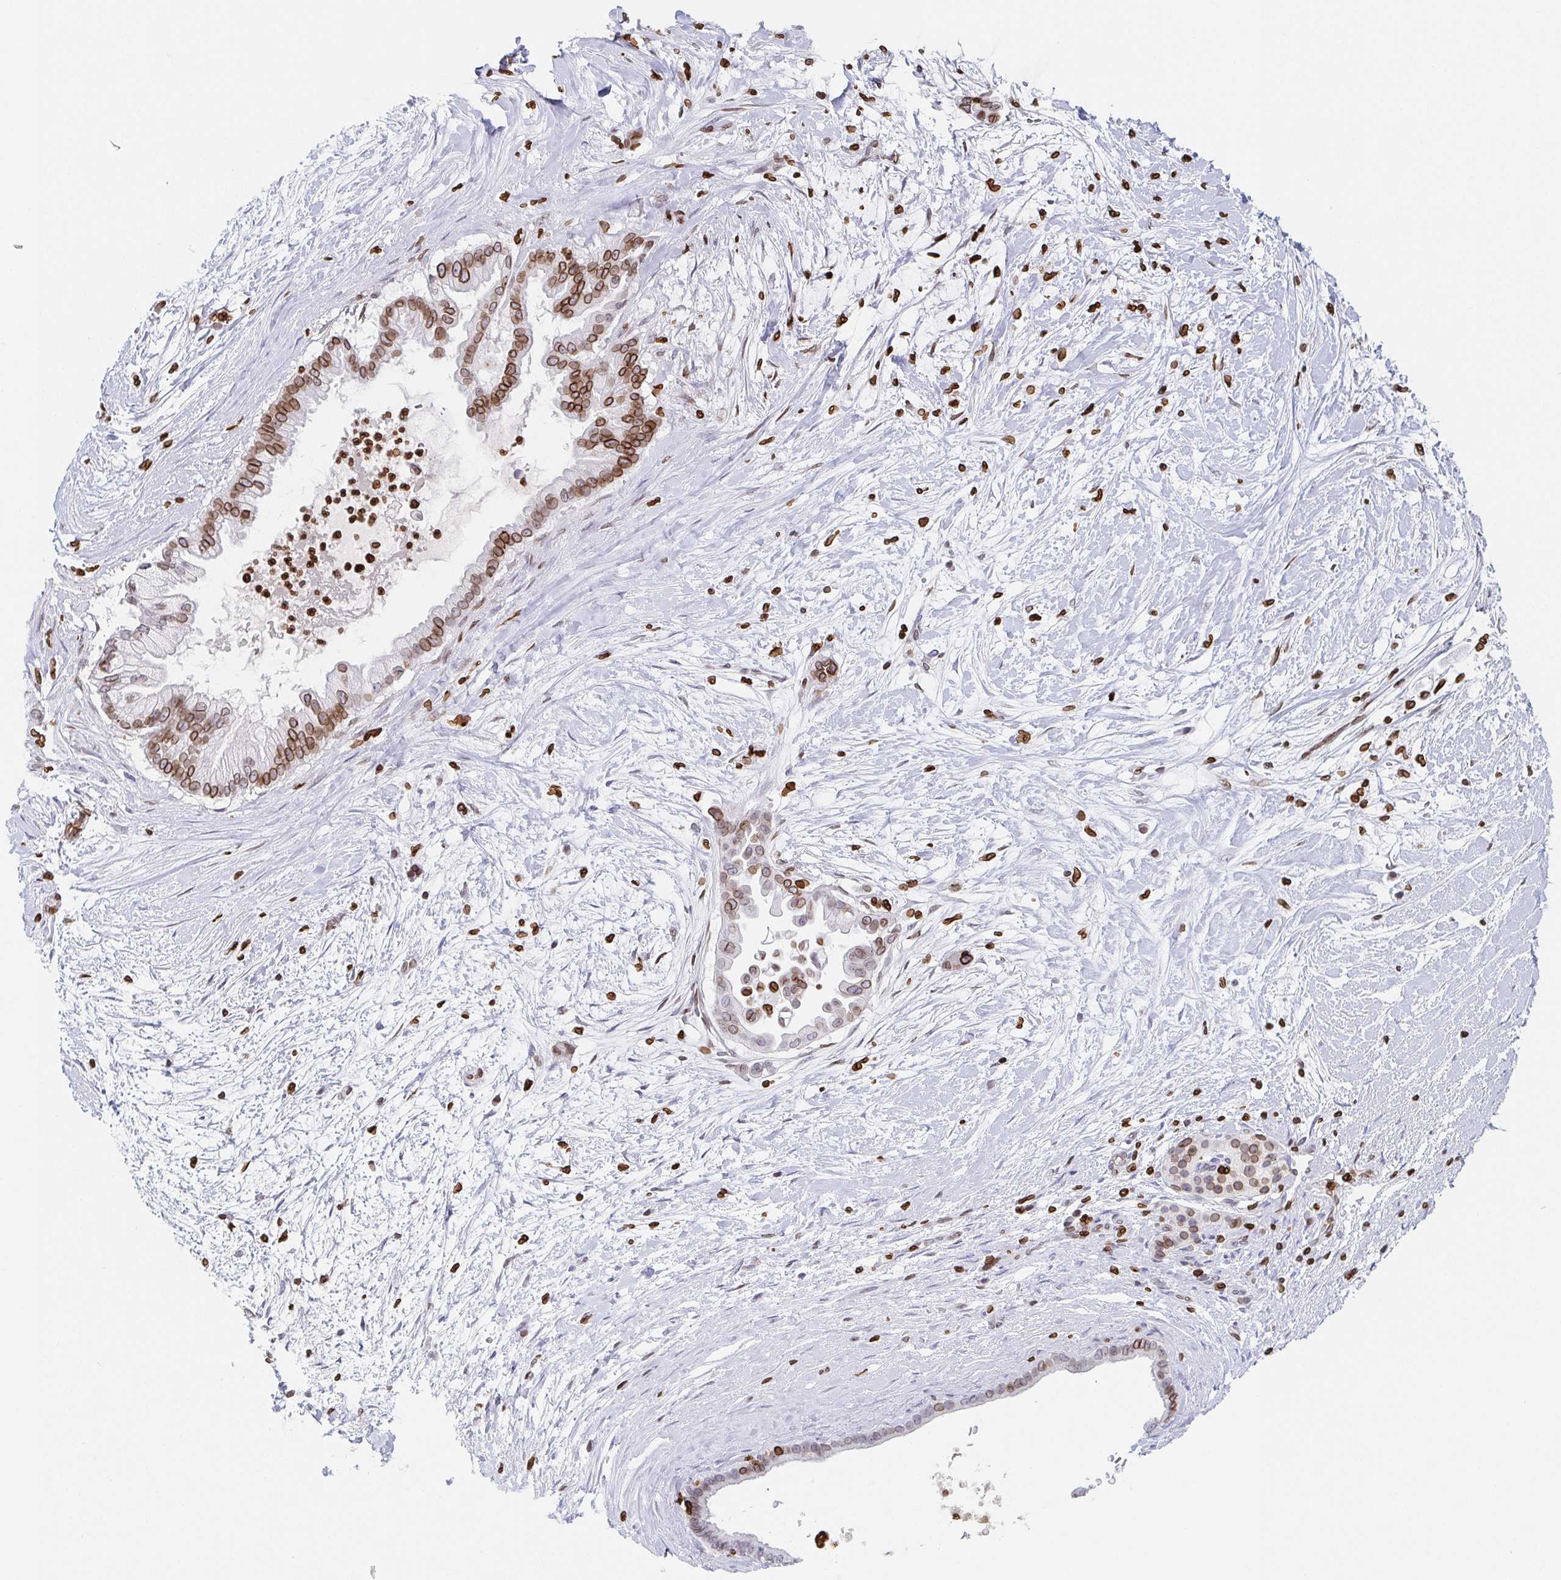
{"staining": {"intensity": "moderate", "quantity": ">75%", "location": "cytoplasmic/membranous,nuclear"}, "tissue": "pancreatic cancer", "cell_type": "Tumor cells", "image_type": "cancer", "snomed": [{"axis": "morphology", "description": "Adenocarcinoma, NOS"}, {"axis": "topography", "description": "Pancreas"}], "caption": "The histopathology image displays staining of adenocarcinoma (pancreatic), revealing moderate cytoplasmic/membranous and nuclear protein expression (brown color) within tumor cells. (Stains: DAB in brown, nuclei in blue, Microscopy: brightfield microscopy at high magnification).", "gene": "BTBD7", "patient": {"sex": "female", "age": 69}}